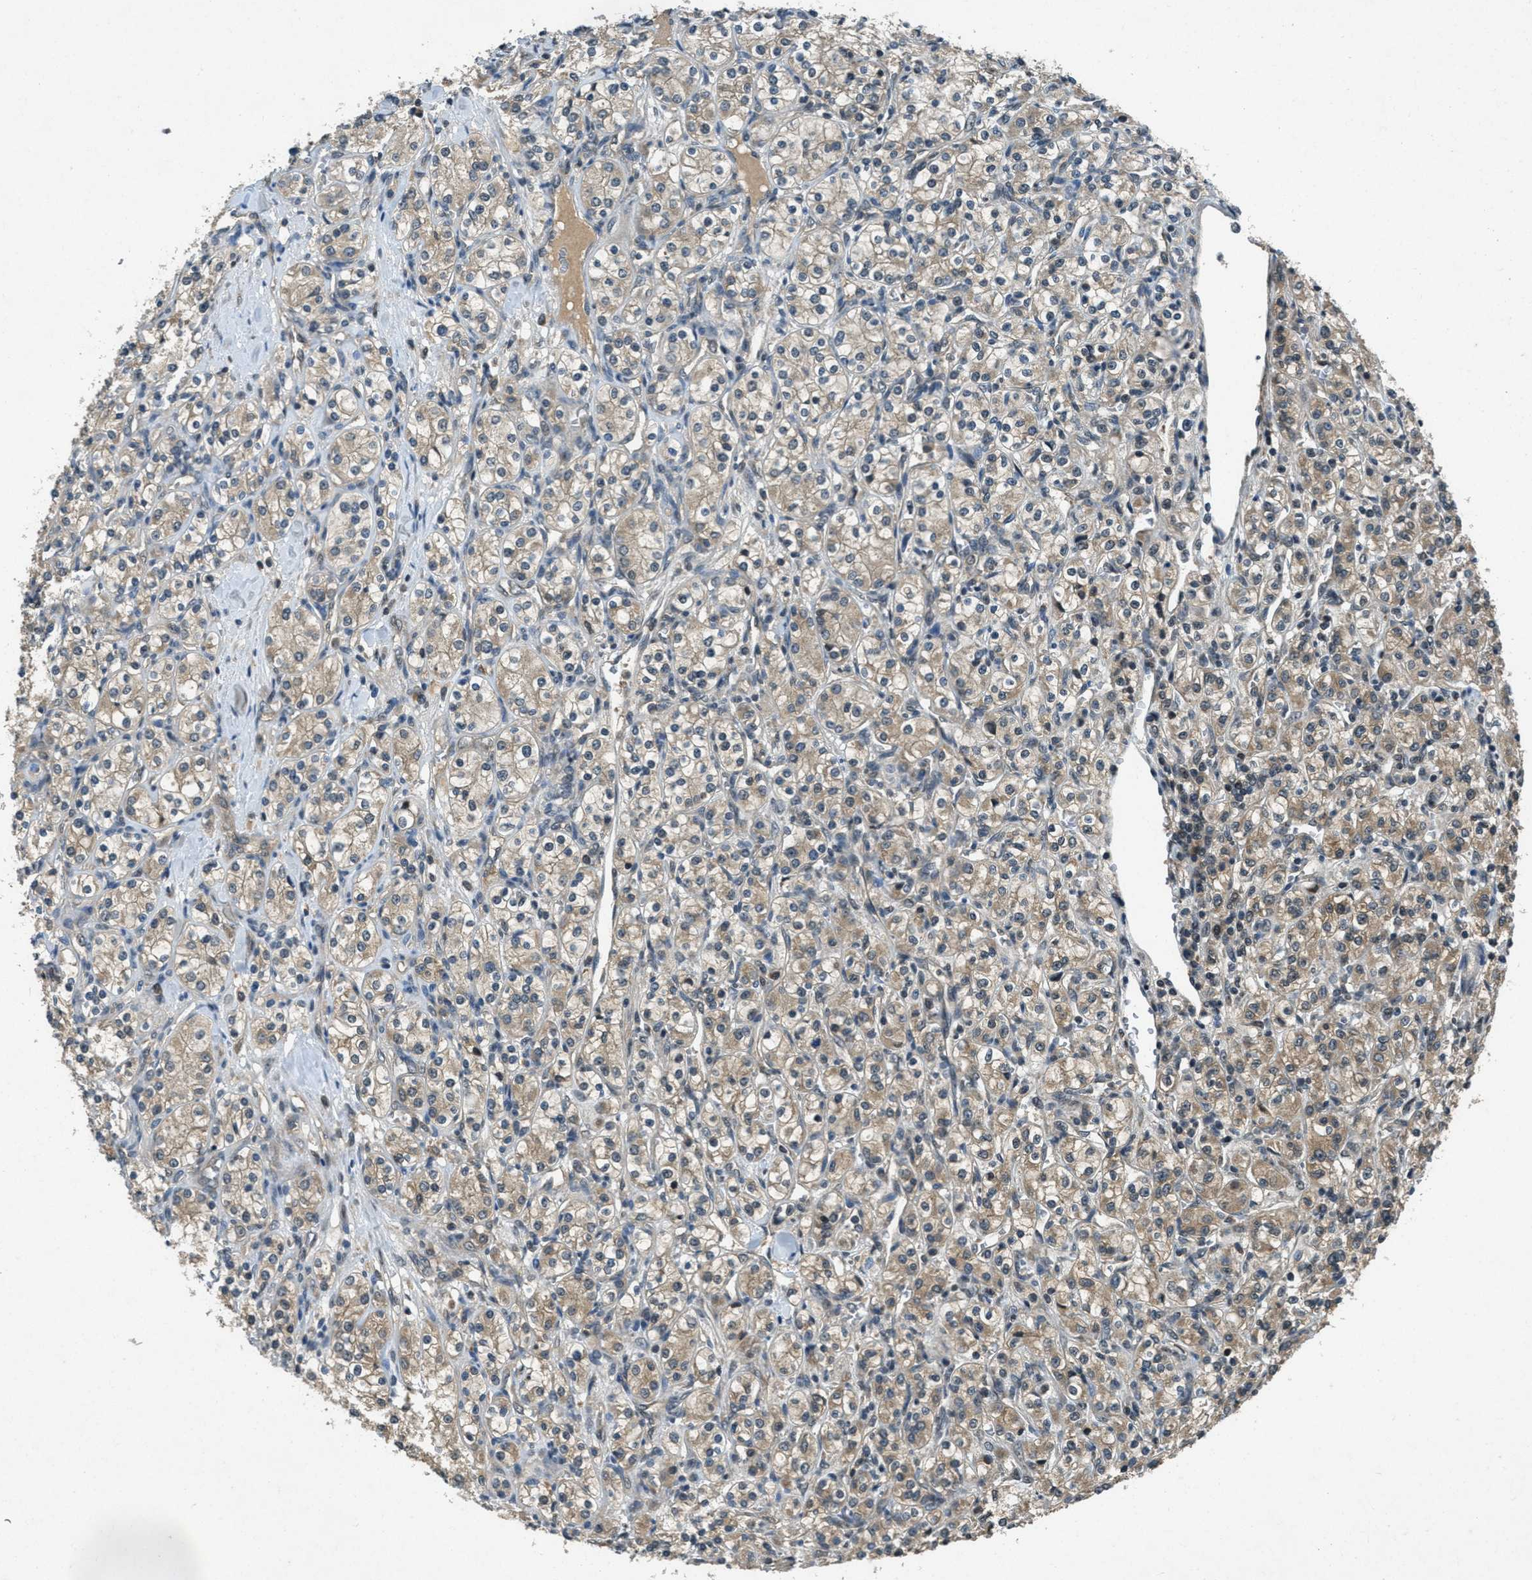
{"staining": {"intensity": "weak", "quantity": ">75%", "location": "cytoplasmic/membranous"}, "tissue": "renal cancer", "cell_type": "Tumor cells", "image_type": "cancer", "snomed": [{"axis": "morphology", "description": "Adenocarcinoma, NOS"}, {"axis": "topography", "description": "Kidney"}], "caption": "The image demonstrates immunohistochemical staining of renal adenocarcinoma. There is weak cytoplasmic/membranous positivity is appreciated in approximately >75% of tumor cells. The protein of interest is stained brown, and the nuclei are stained in blue (DAB IHC with brightfield microscopy, high magnification).", "gene": "DUSP6", "patient": {"sex": "male", "age": 77}}